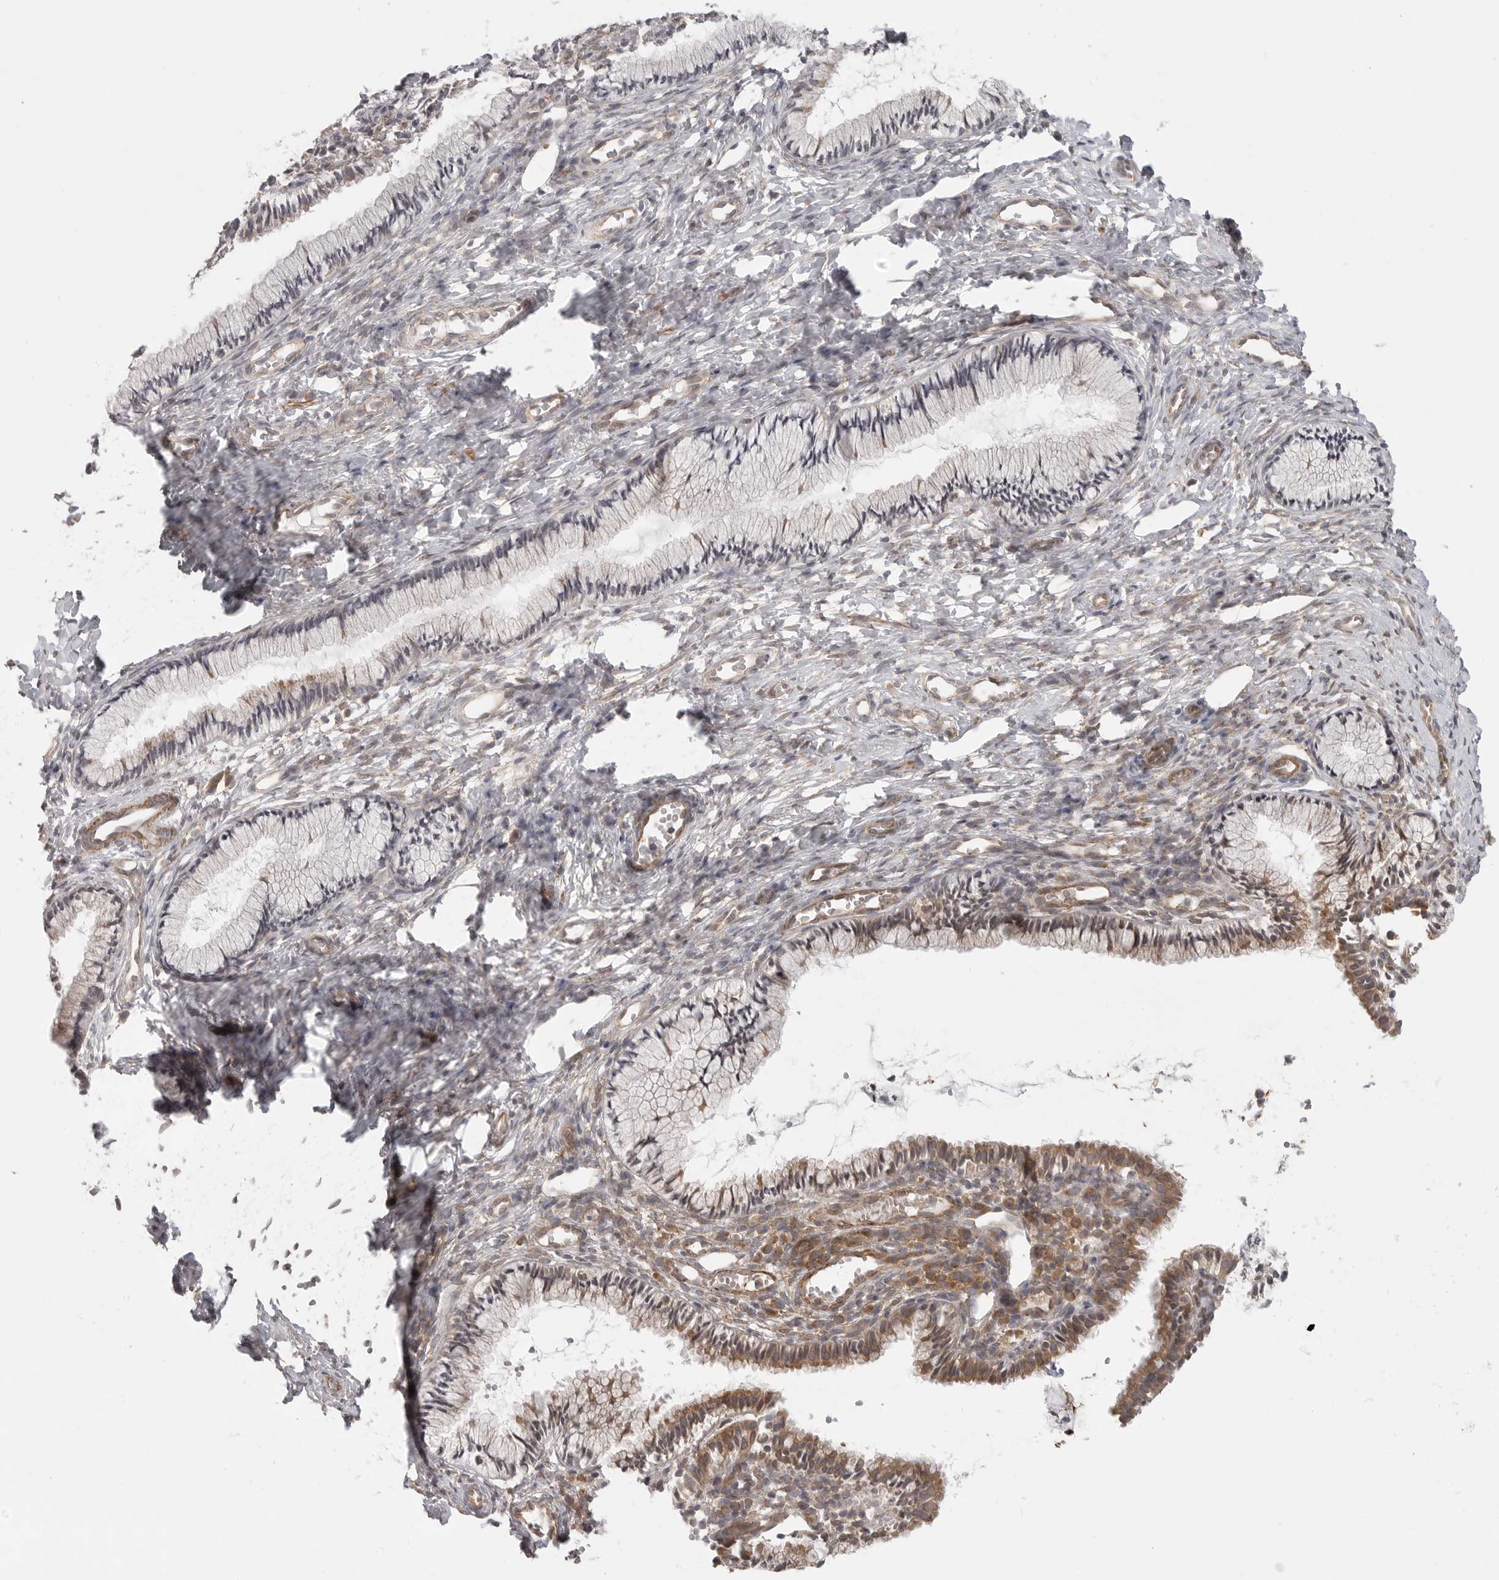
{"staining": {"intensity": "moderate", "quantity": "25%-75%", "location": "cytoplasmic/membranous"}, "tissue": "cervix", "cell_type": "Glandular cells", "image_type": "normal", "snomed": [{"axis": "morphology", "description": "Normal tissue, NOS"}, {"axis": "topography", "description": "Cervix"}], "caption": "IHC of unremarkable cervix exhibits medium levels of moderate cytoplasmic/membranous expression in about 25%-75% of glandular cells.", "gene": "CERS2", "patient": {"sex": "female", "age": 27}}